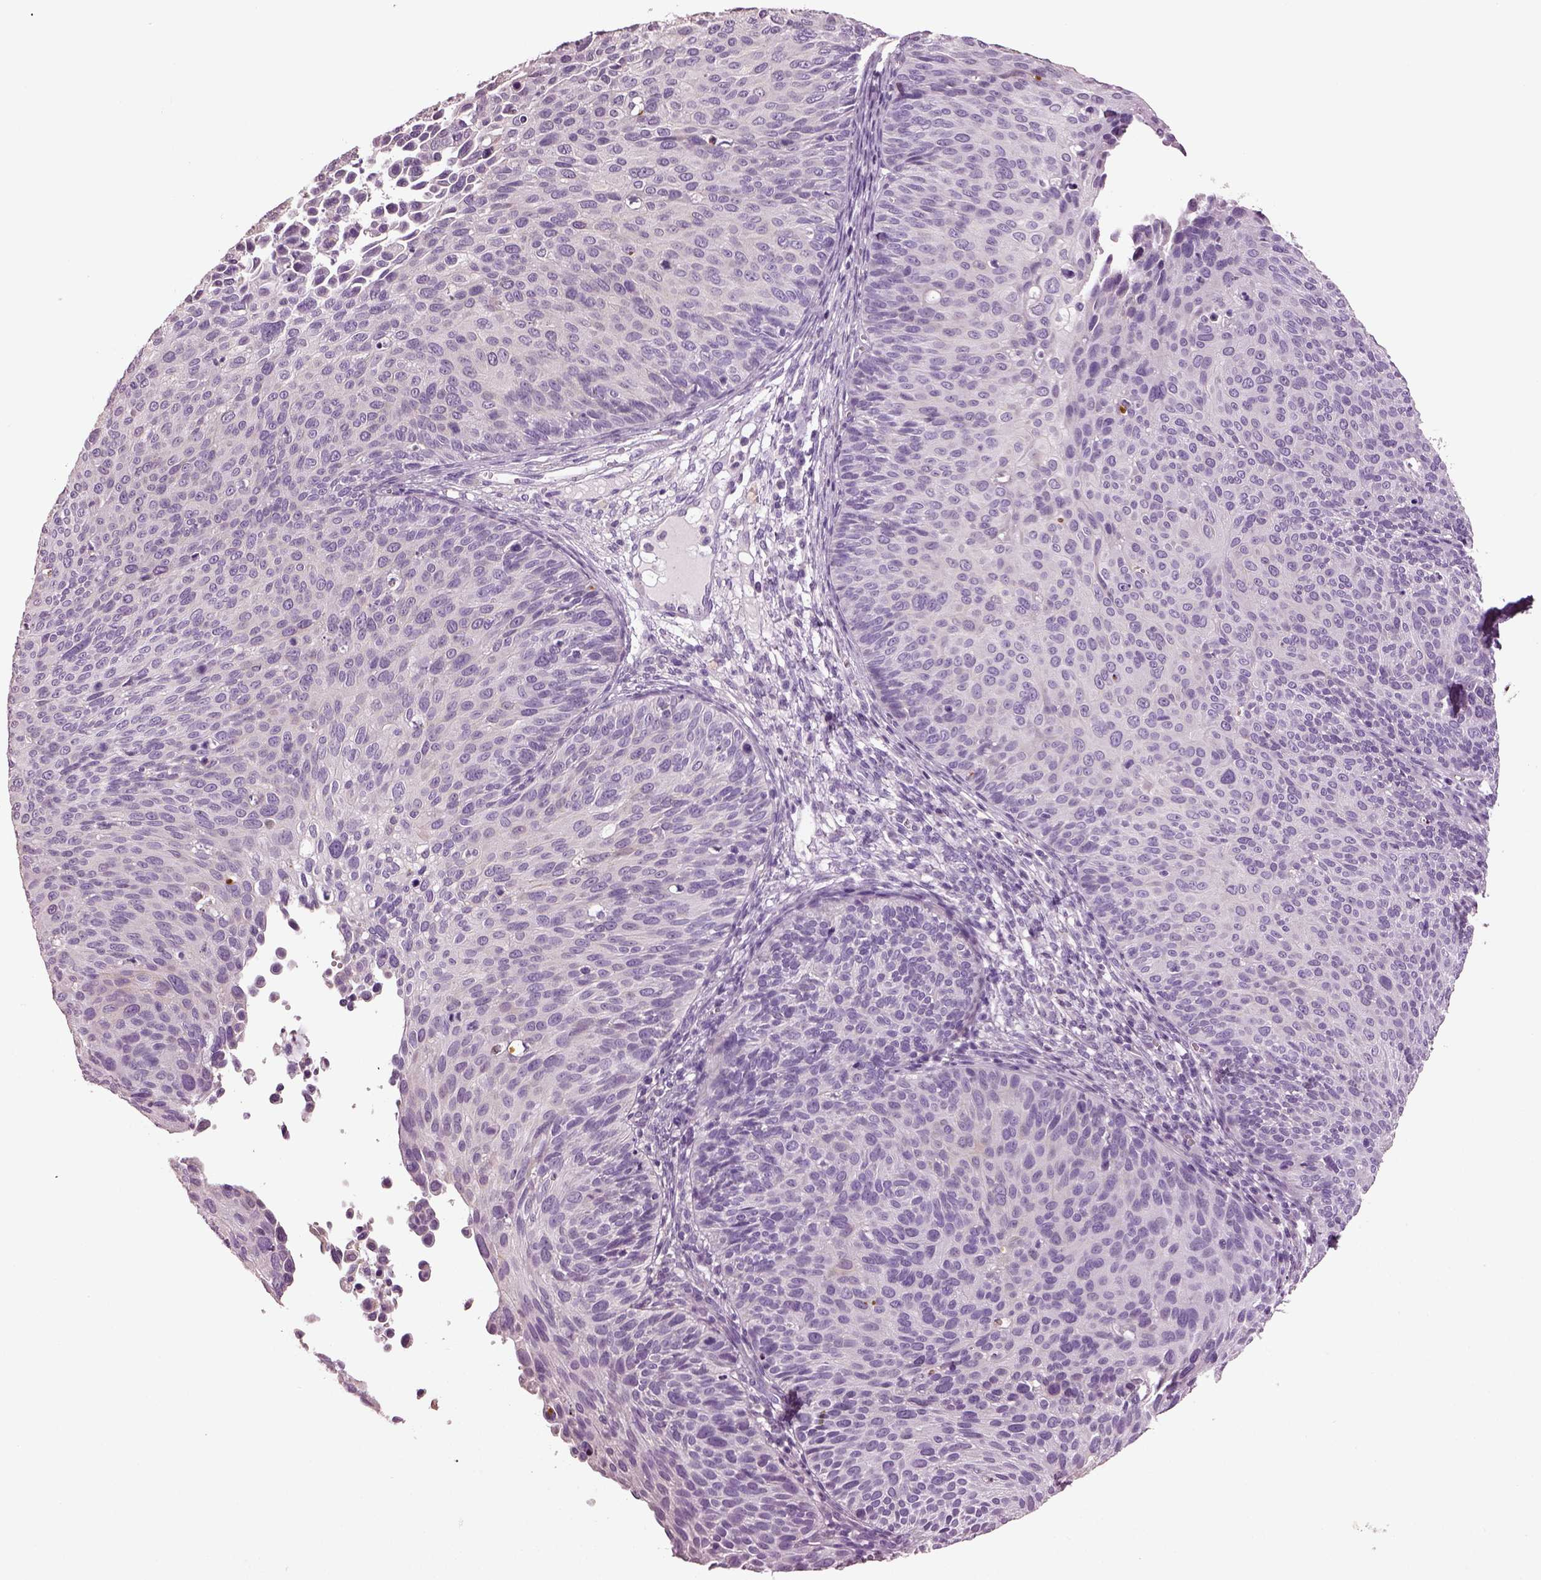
{"staining": {"intensity": "negative", "quantity": "none", "location": "none"}, "tissue": "cervical cancer", "cell_type": "Tumor cells", "image_type": "cancer", "snomed": [{"axis": "morphology", "description": "Squamous cell carcinoma, NOS"}, {"axis": "topography", "description": "Cervix"}], "caption": "Cervical cancer stained for a protein using IHC reveals no positivity tumor cells.", "gene": "GUCA1A", "patient": {"sex": "female", "age": 36}}